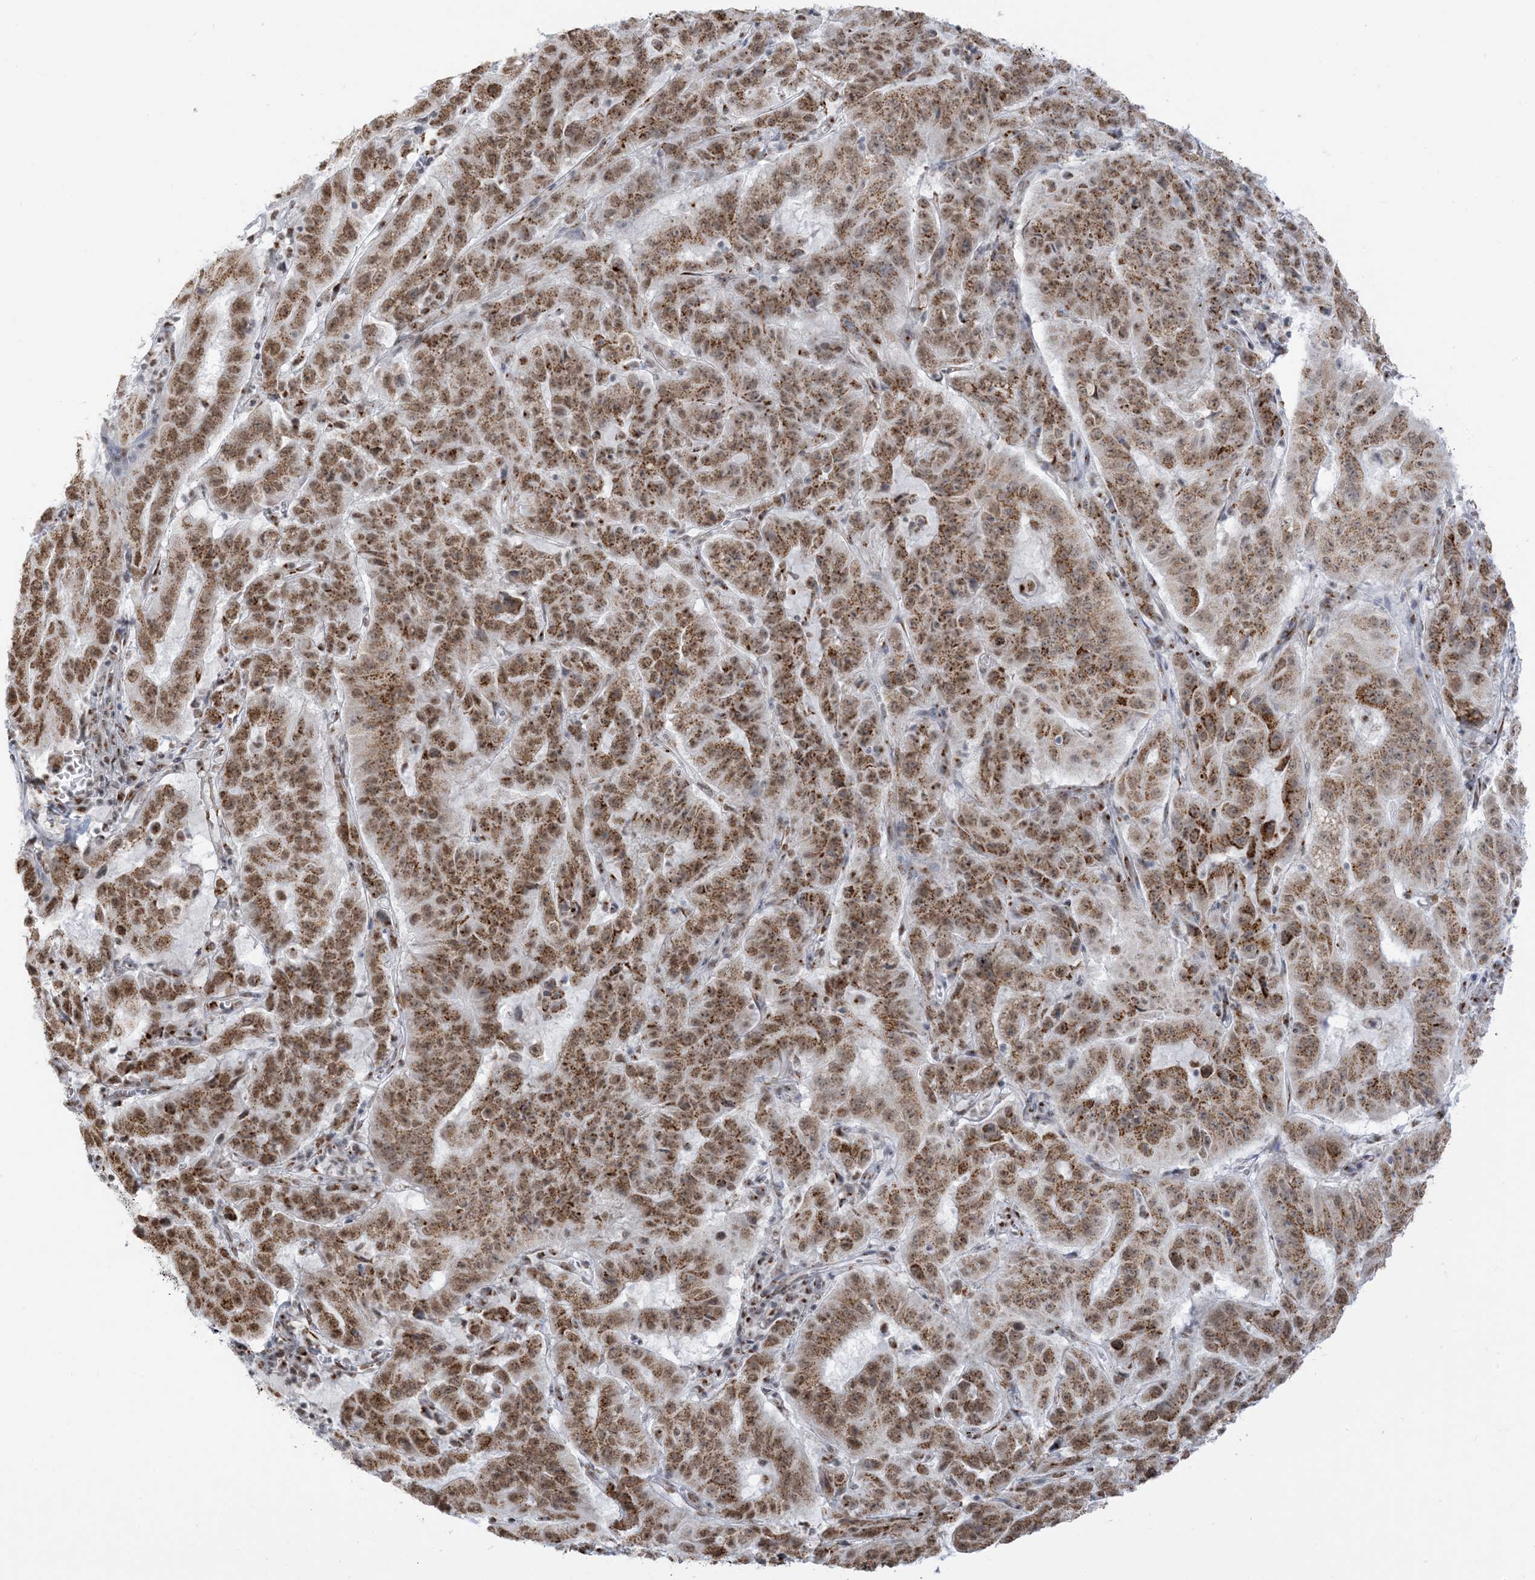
{"staining": {"intensity": "moderate", "quantity": ">75%", "location": "cytoplasmic/membranous,nuclear"}, "tissue": "pancreatic cancer", "cell_type": "Tumor cells", "image_type": "cancer", "snomed": [{"axis": "morphology", "description": "Adenocarcinoma, NOS"}, {"axis": "topography", "description": "Pancreas"}], "caption": "Adenocarcinoma (pancreatic) was stained to show a protein in brown. There is medium levels of moderate cytoplasmic/membranous and nuclear expression in about >75% of tumor cells. (DAB IHC, brown staining for protein, blue staining for nuclei).", "gene": "GPR107", "patient": {"sex": "male", "age": 63}}